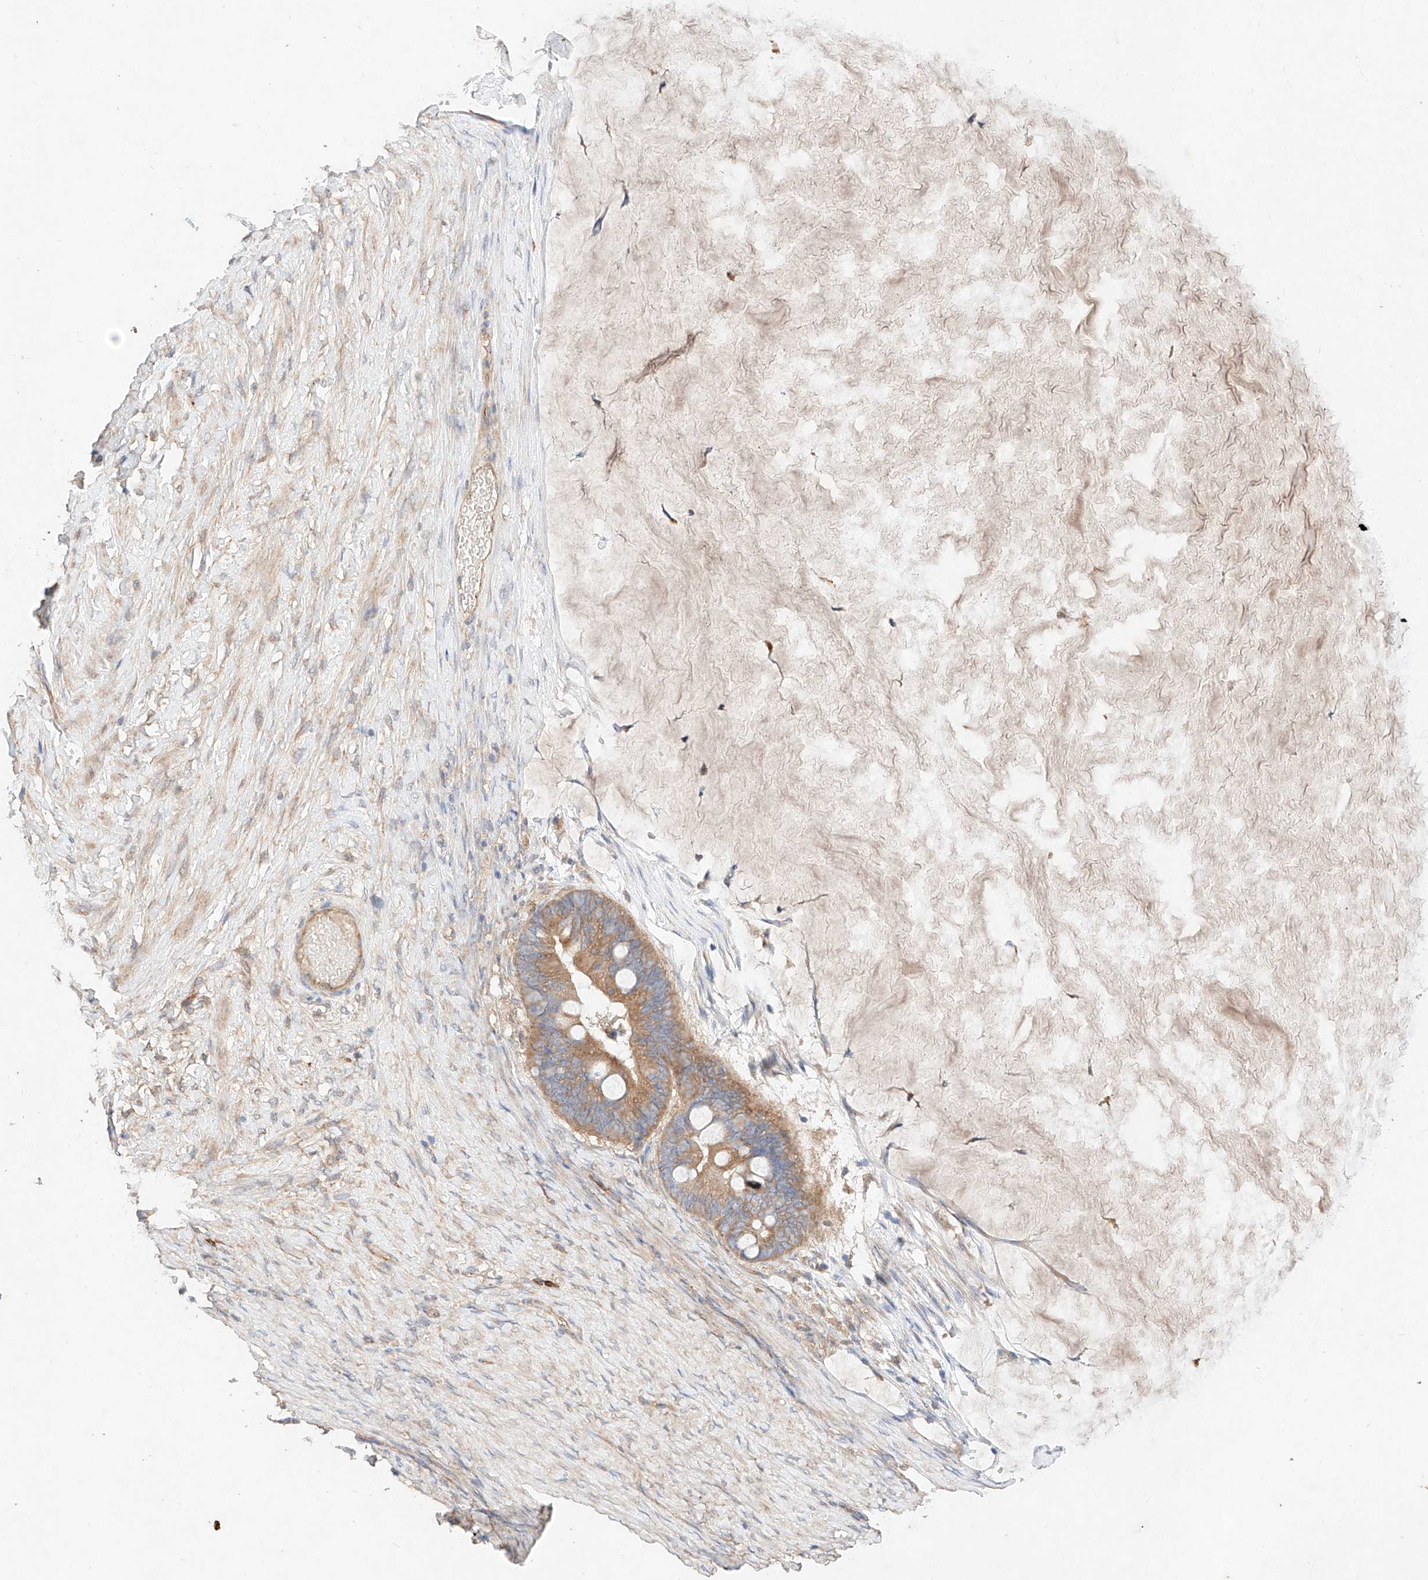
{"staining": {"intensity": "moderate", "quantity": ">75%", "location": "cytoplasmic/membranous"}, "tissue": "ovarian cancer", "cell_type": "Tumor cells", "image_type": "cancer", "snomed": [{"axis": "morphology", "description": "Cystadenocarcinoma, mucinous, NOS"}, {"axis": "topography", "description": "Ovary"}], "caption": "An IHC image of neoplastic tissue is shown. Protein staining in brown labels moderate cytoplasmic/membranous positivity in ovarian cancer within tumor cells.", "gene": "C6orf62", "patient": {"sex": "female", "age": 61}}